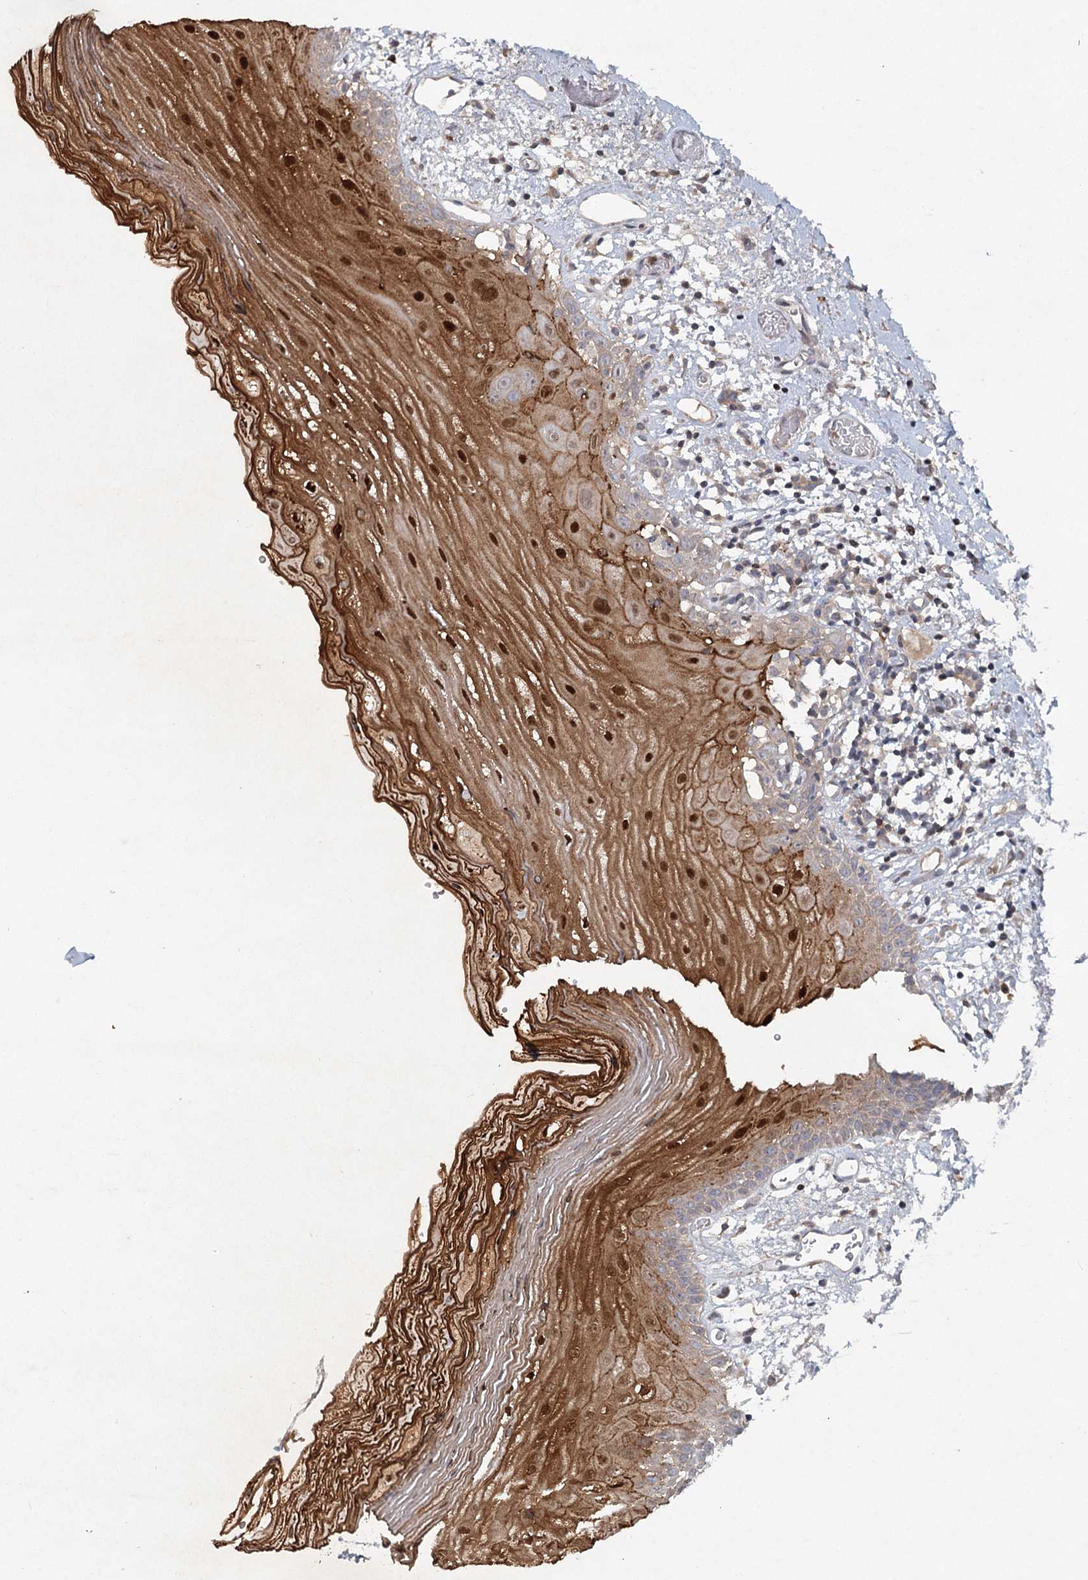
{"staining": {"intensity": "strong", "quantity": ">75%", "location": "cytoplasmic/membranous,nuclear"}, "tissue": "oral mucosa", "cell_type": "Squamous epithelial cells", "image_type": "normal", "snomed": [{"axis": "morphology", "description": "Normal tissue, NOS"}, {"axis": "topography", "description": "Oral tissue"}], "caption": "This image displays immunohistochemistry (IHC) staining of normal oral mucosa, with high strong cytoplasmic/membranous,nuclear staining in approximately >75% of squamous epithelial cells.", "gene": "MAP3K13", "patient": {"sex": "male", "age": 52}}